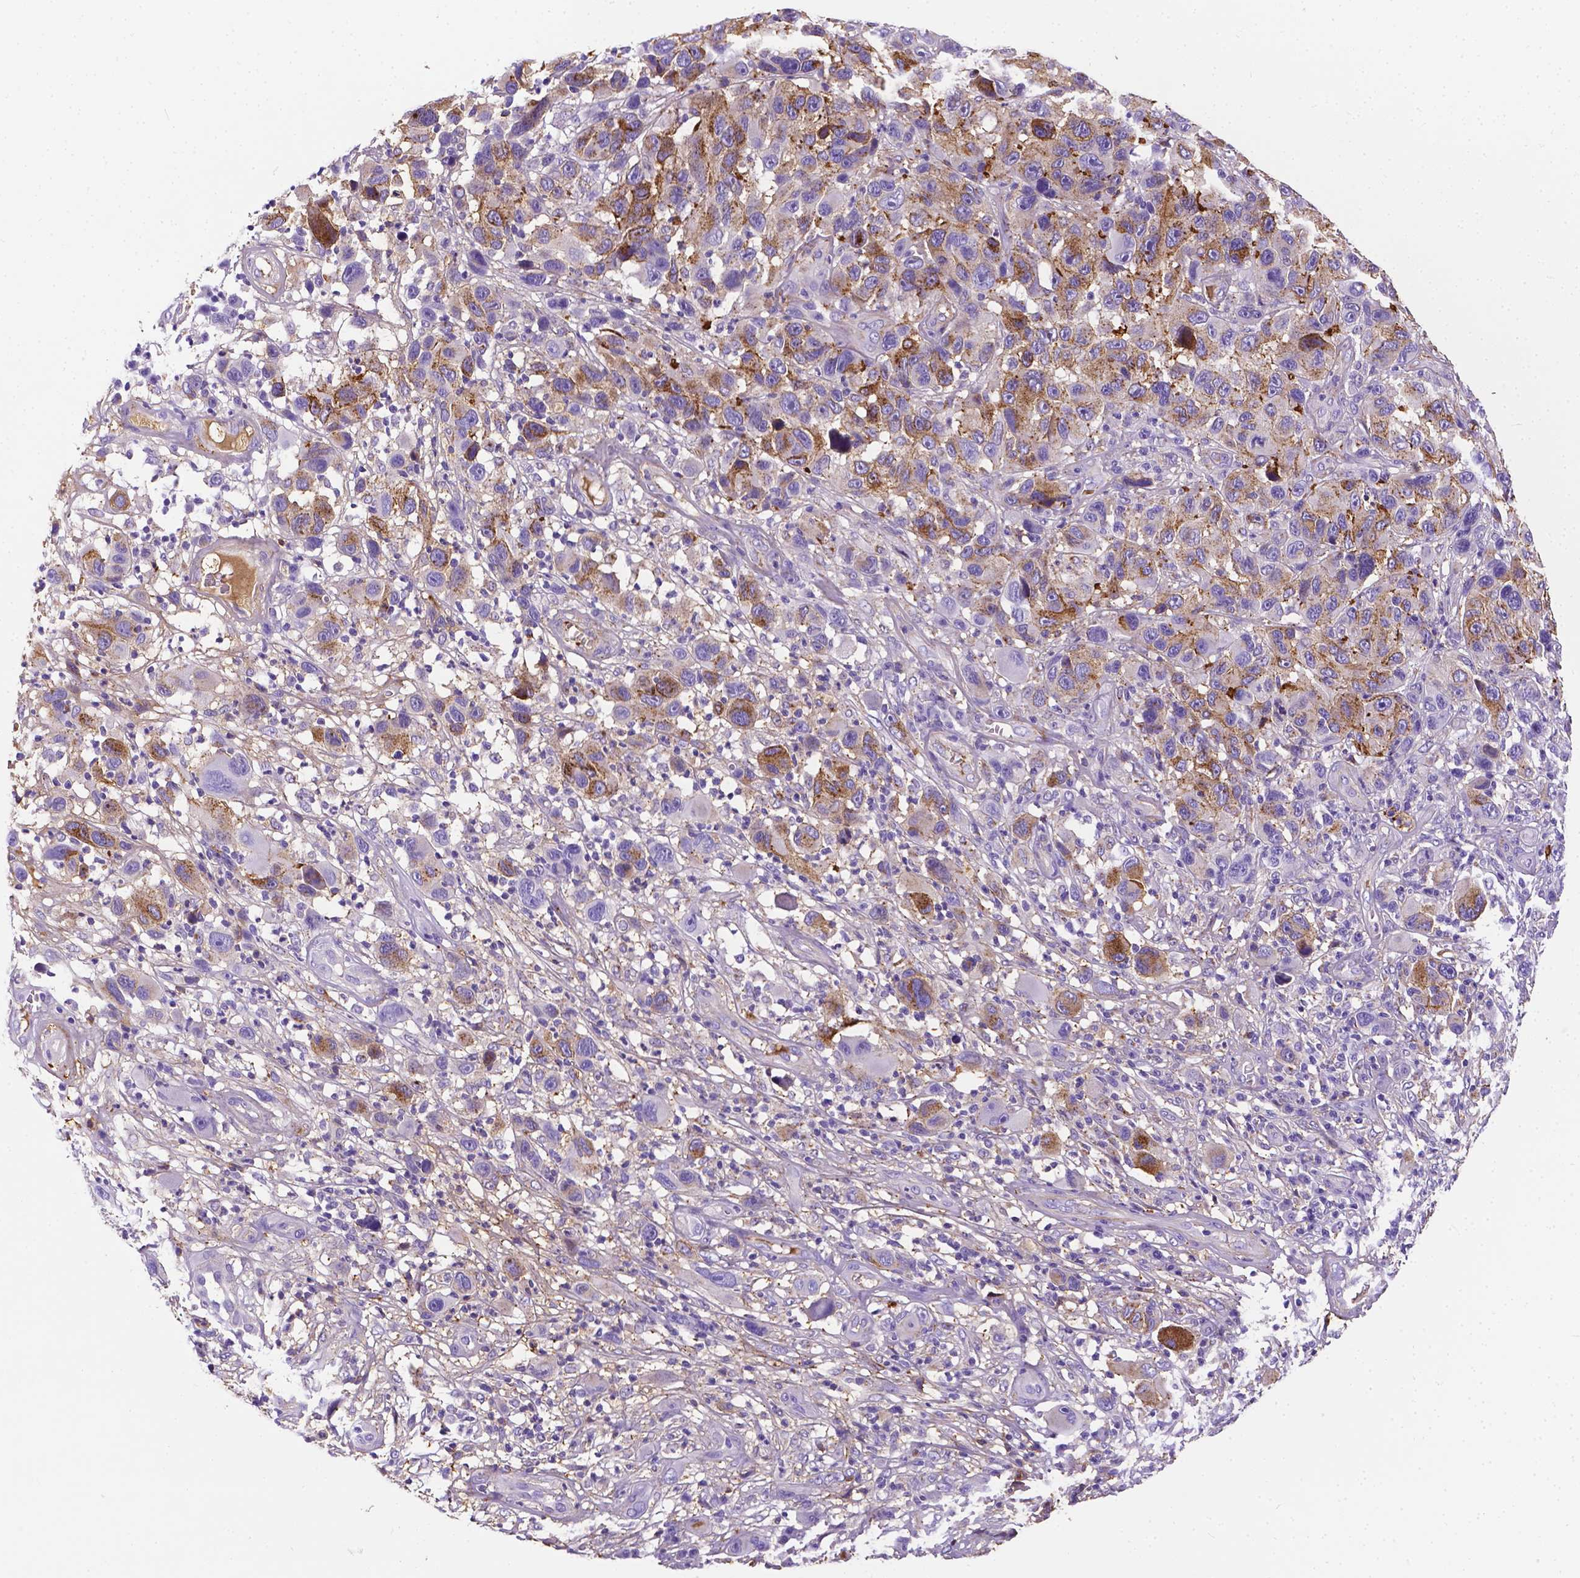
{"staining": {"intensity": "moderate", "quantity": "<25%", "location": "cytoplasmic/membranous"}, "tissue": "melanoma", "cell_type": "Tumor cells", "image_type": "cancer", "snomed": [{"axis": "morphology", "description": "Malignant melanoma, NOS"}, {"axis": "topography", "description": "Skin"}], "caption": "Human melanoma stained for a protein (brown) reveals moderate cytoplasmic/membranous positive positivity in approximately <25% of tumor cells.", "gene": "APOE", "patient": {"sex": "male", "age": 53}}